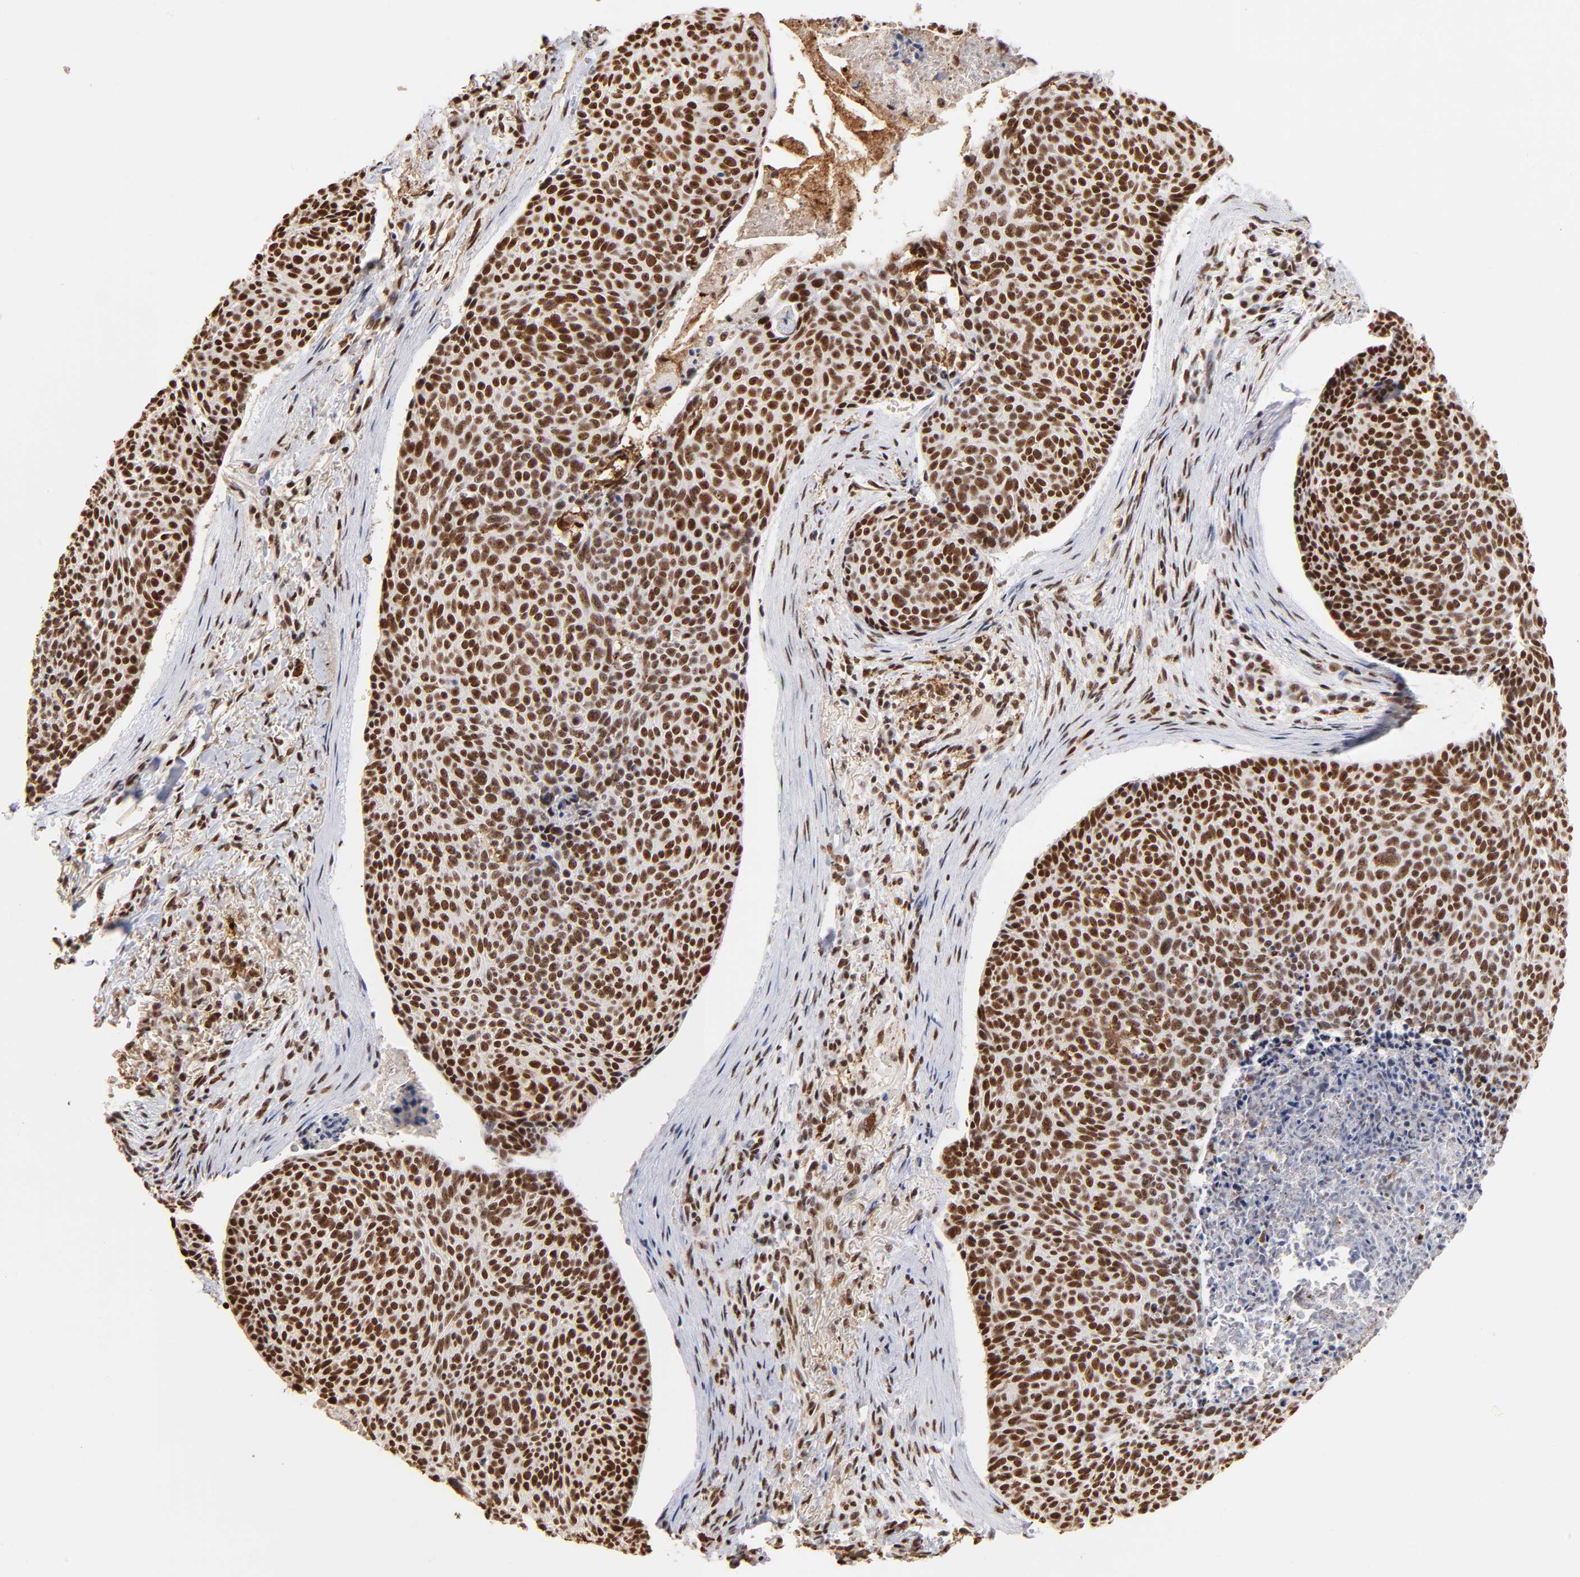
{"staining": {"intensity": "strong", "quantity": ">75%", "location": "nuclear"}, "tissue": "skin cancer", "cell_type": "Tumor cells", "image_type": "cancer", "snomed": [{"axis": "morphology", "description": "Normal tissue, NOS"}, {"axis": "morphology", "description": "Basal cell carcinoma"}, {"axis": "topography", "description": "Skin"}], "caption": "A photomicrograph of basal cell carcinoma (skin) stained for a protein shows strong nuclear brown staining in tumor cells.", "gene": "ZNF146", "patient": {"sex": "female", "age": 57}}